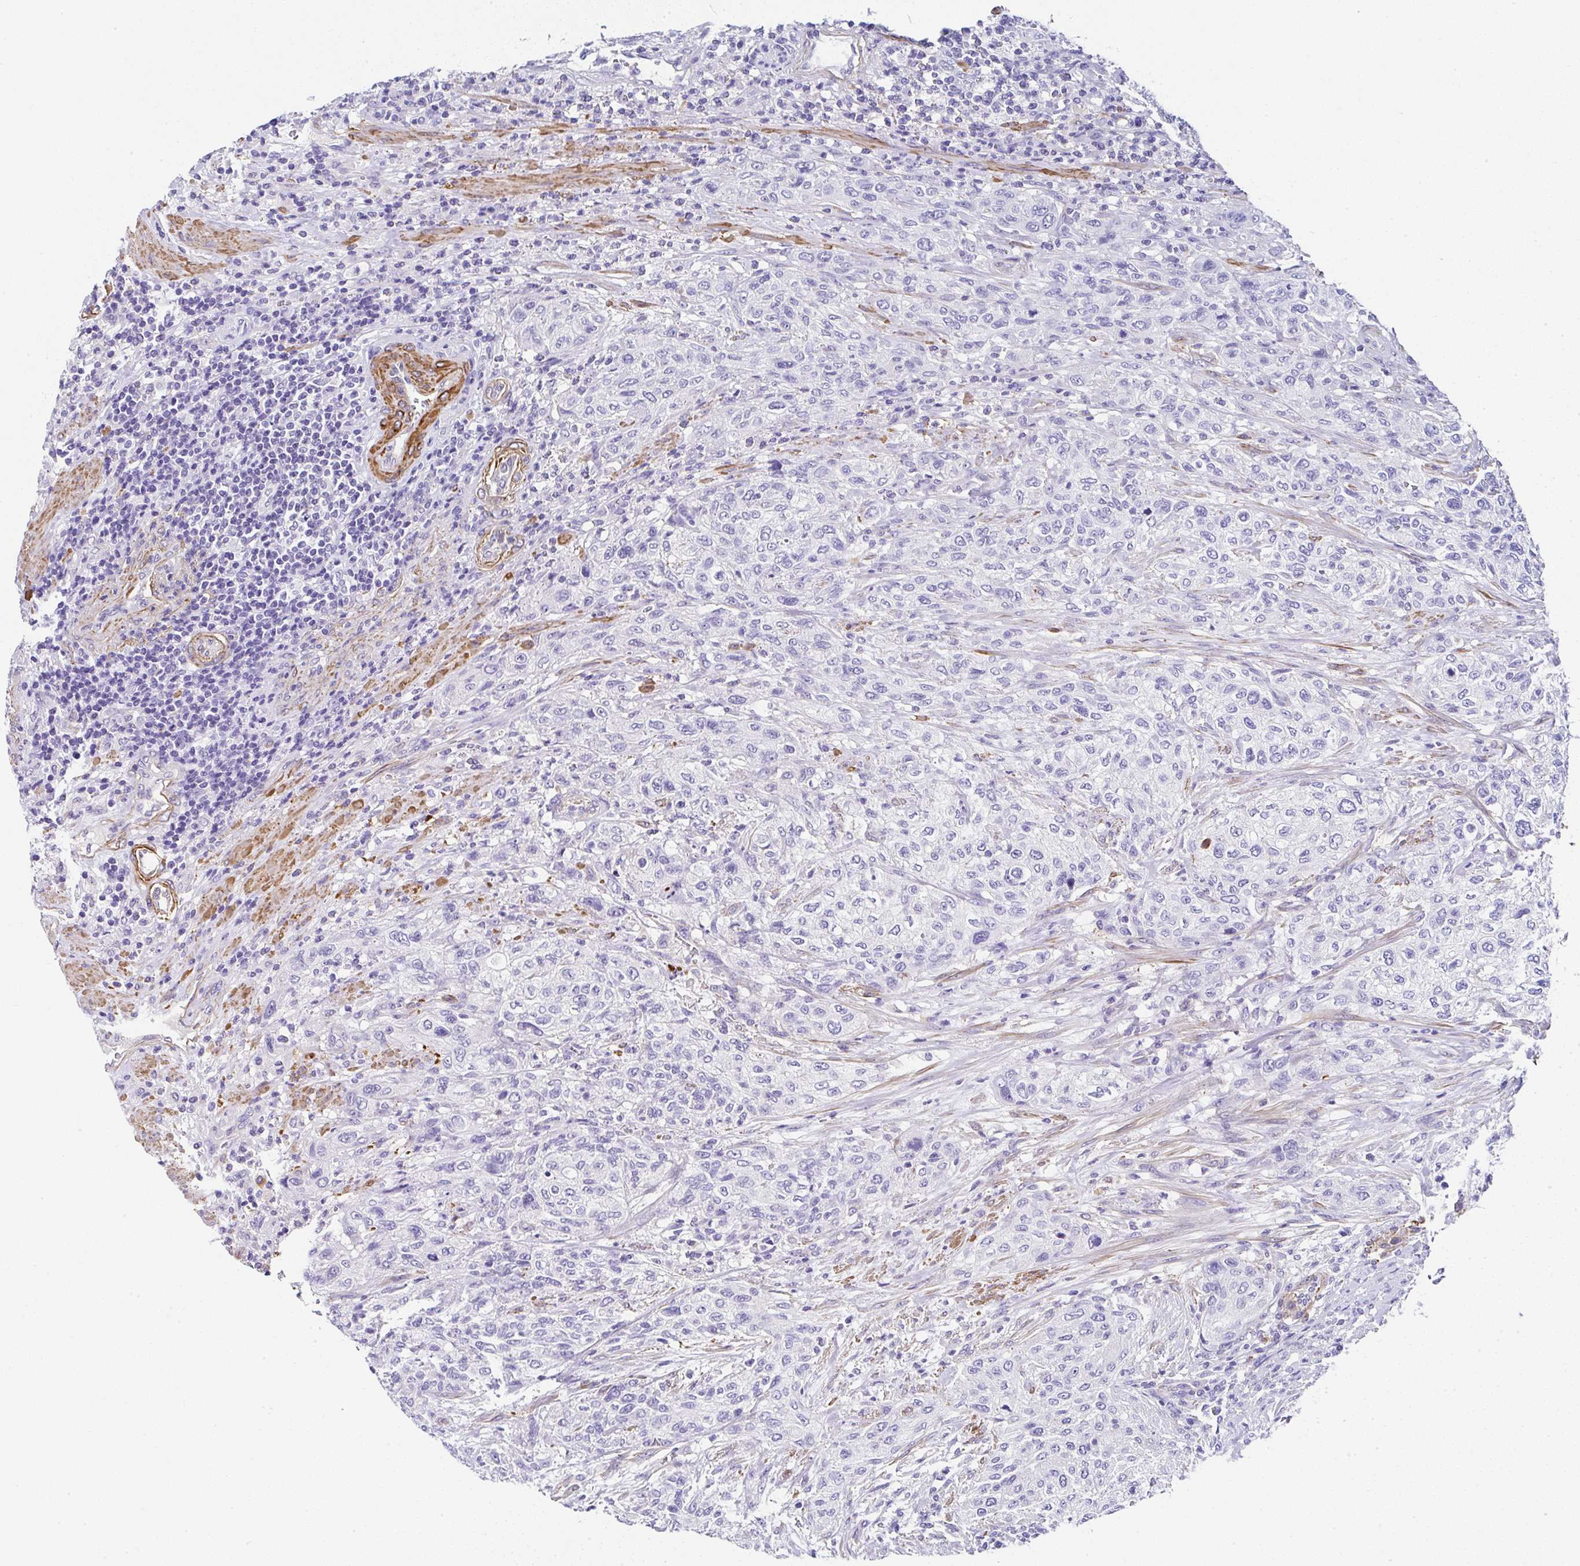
{"staining": {"intensity": "negative", "quantity": "none", "location": "none"}, "tissue": "urothelial cancer", "cell_type": "Tumor cells", "image_type": "cancer", "snomed": [{"axis": "morphology", "description": "Normal tissue, NOS"}, {"axis": "morphology", "description": "Urothelial carcinoma, NOS"}, {"axis": "topography", "description": "Urinary bladder"}, {"axis": "topography", "description": "Peripheral nerve tissue"}], "caption": "This is an immunohistochemistry (IHC) photomicrograph of transitional cell carcinoma. There is no staining in tumor cells.", "gene": "PPFIA4", "patient": {"sex": "male", "age": 35}}